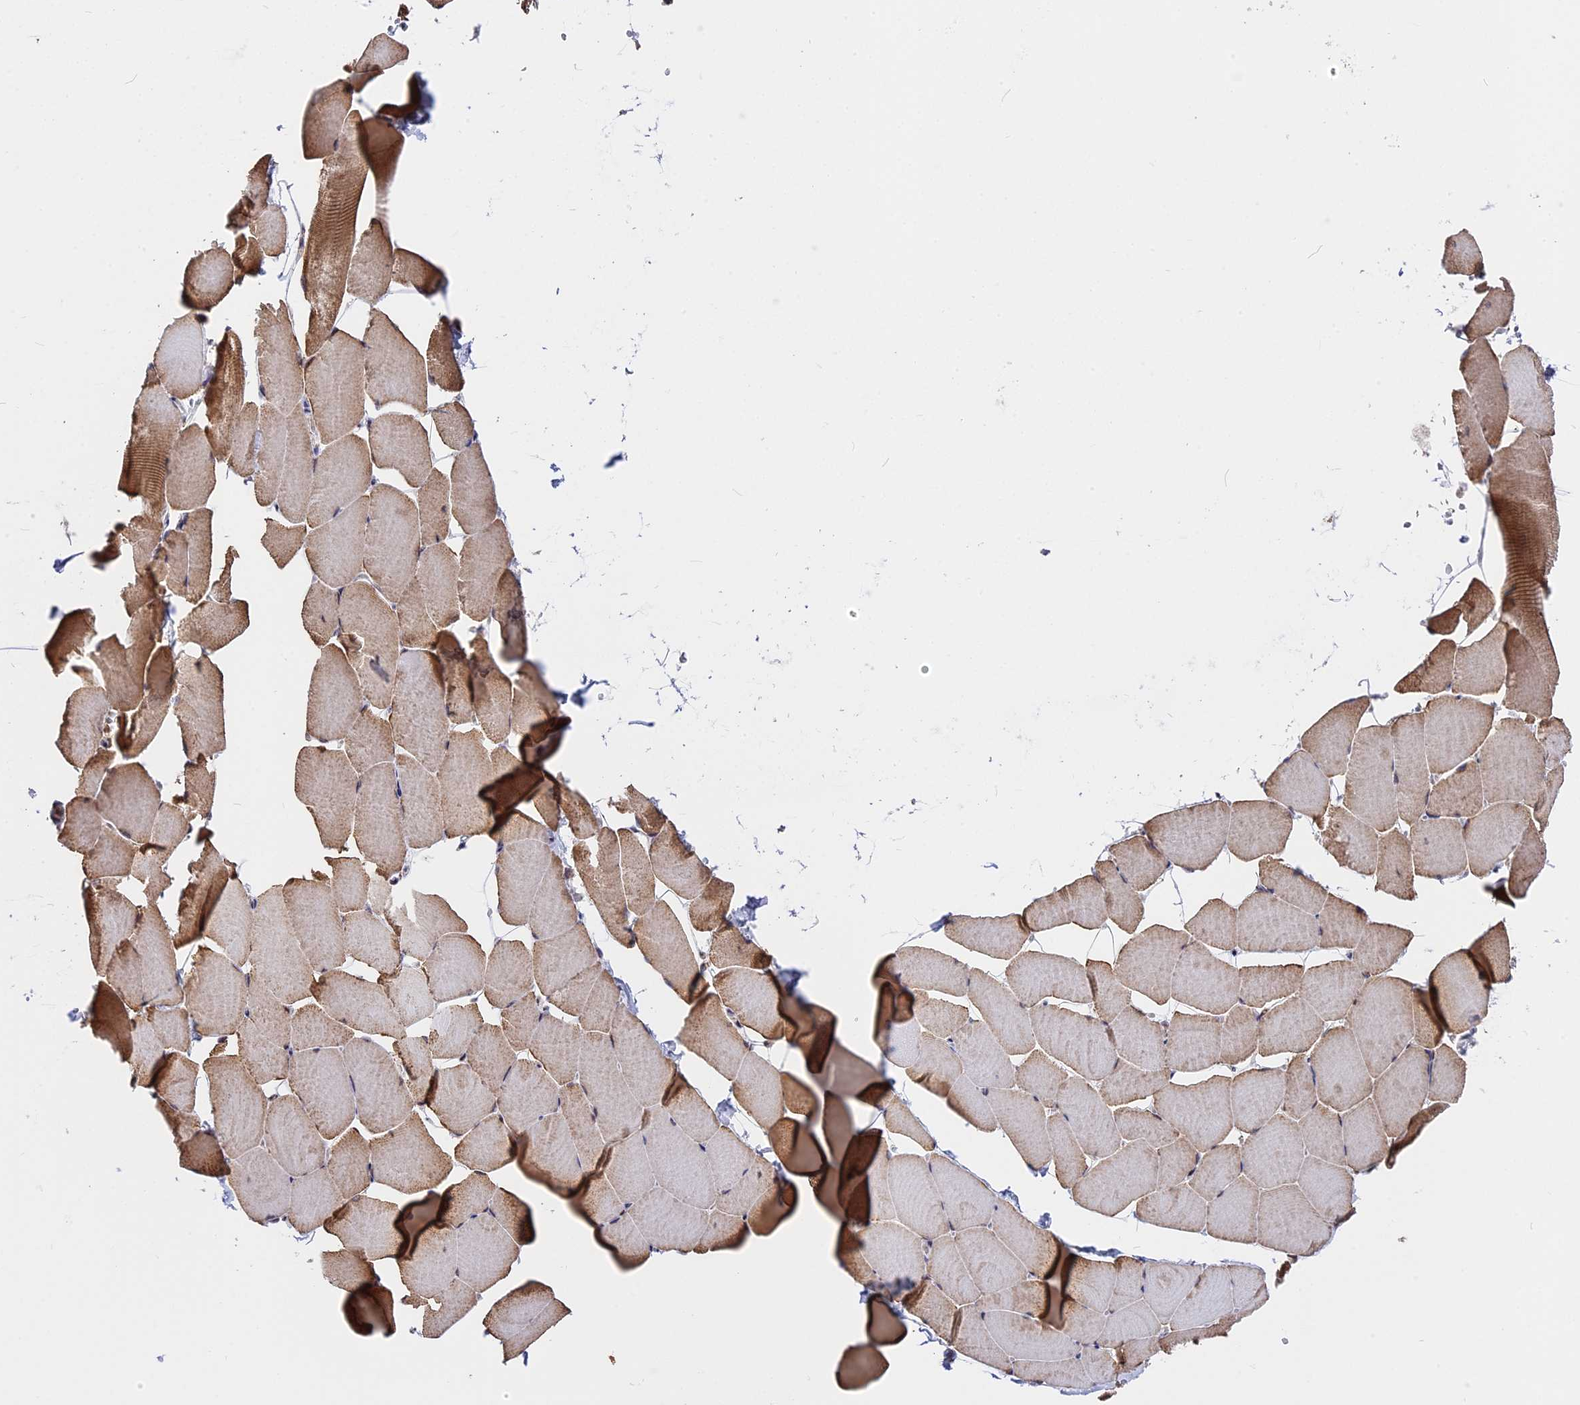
{"staining": {"intensity": "moderate", "quantity": ">75%", "location": "cytoplasmic/membranous,nuclear"}, "tissue": "skeletal muscle", "cell_type": "Myocytes", "image_type": "normal", "snomed": [{"axis": "morphology", "description": "Normal tissue, NOS"}, {"axis": "topography", "description": "Skeletal muscle"}], "caption": "Protein expression analysis of normal human skeletal muscle reveals moderate cytoplasmic/membranous,nuclear expression in approximately >75% of myocytes.", "gene": "FAM174C", "patient": {"sex": "male", "age": 25}}